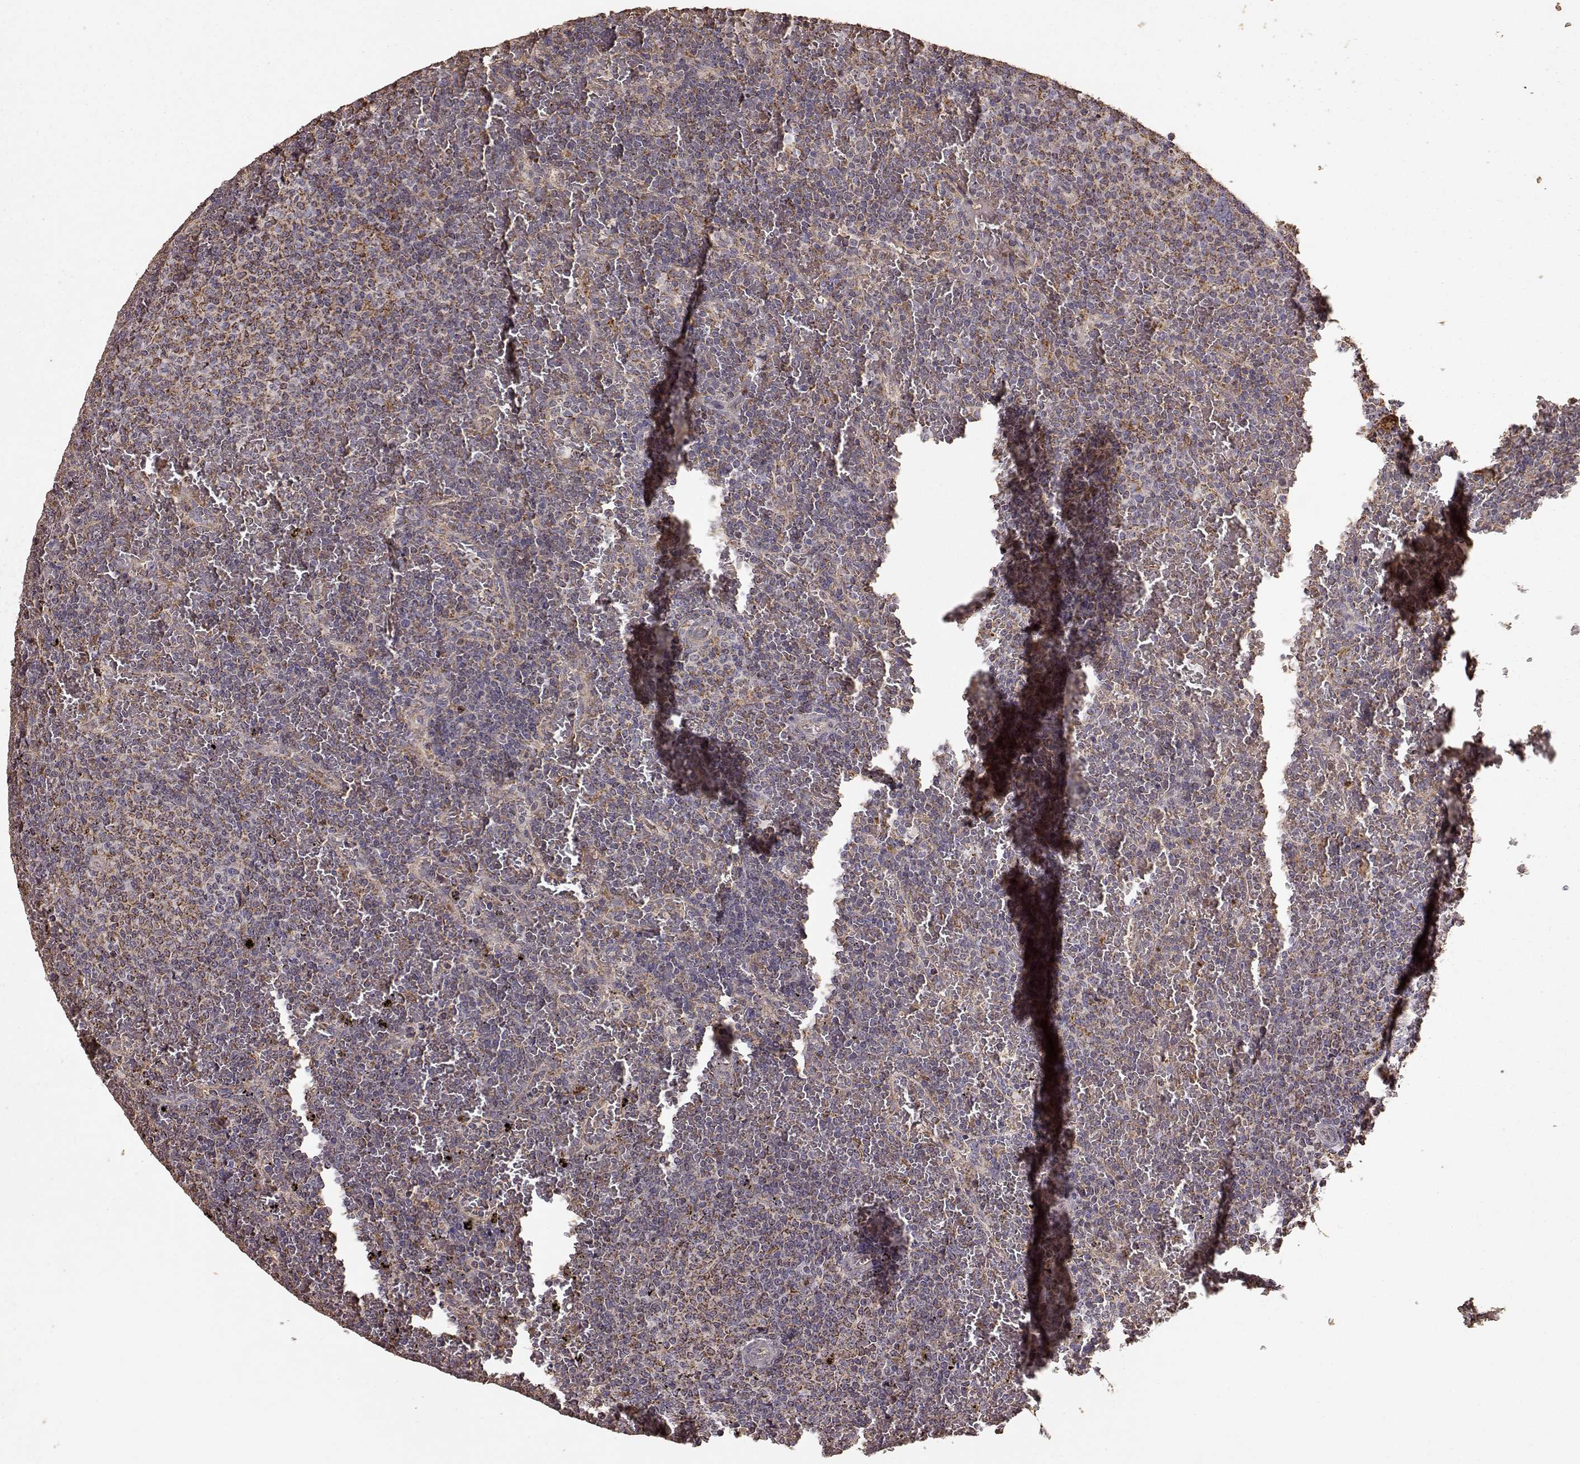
{"staining": {"intensity": "moderate", "quantity": "25%-75%", "location": "cytoplasmic/membranous"}, "tissue": "lymphoma", "cell_type": "Tumor cells", "image_type": "cancer", "snomed": [{"axis": "morphology", "description": "Malignant lymphoma, non-Hodgkin's type, Low grade"}, {"axis": "topography", "description": "Spleen"}], "caption": "Human malignant lymphoma, non-Hodgkin's type (low-grade) stained with a protein marker demonstrates moderate staining in tumor cells.", "gene": "PTGES2", "patient": {"sex": "female", "age": 77}}